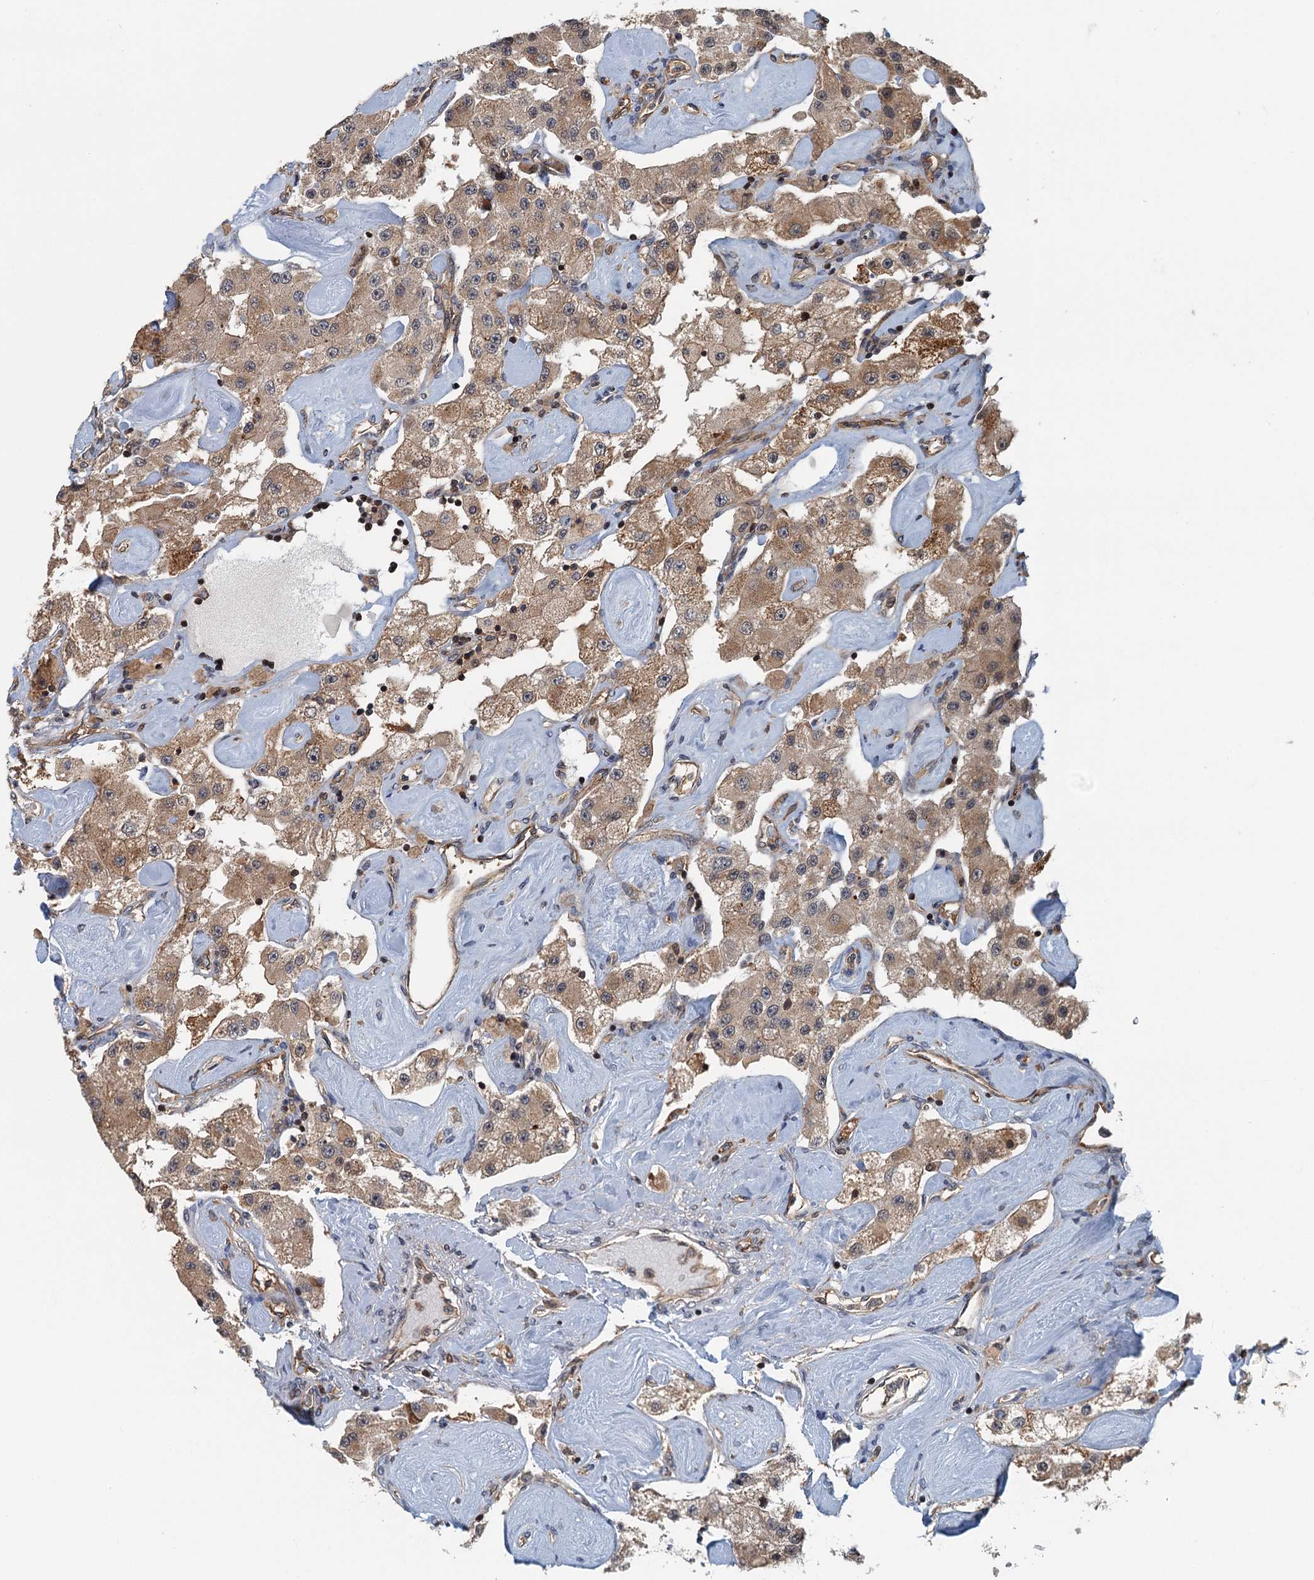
{"staining": {"intensity": "moderate", "quantity": ">75%", "location": "cytoplasmic/membranous"}, "tissue": "carcinoid", "cell_type": "Tumor cells", "image_type": "cancer", "snomed": [{"axis": "morphology", "description": "Carcinoid, malignant, NOS"}, {"axis": "topography", "description": "Pancreas"}], "caption": "Immunohistochemistry (IHC) (DAB (3,3'-diaminobenzidine)) staining of malignant carcinoid reveals moderate cytoplasmic/membranous protein expression in about >75% of tumor cells.", "gene": "ZNF527", "patient": {"sex": "male", "age": 41}}